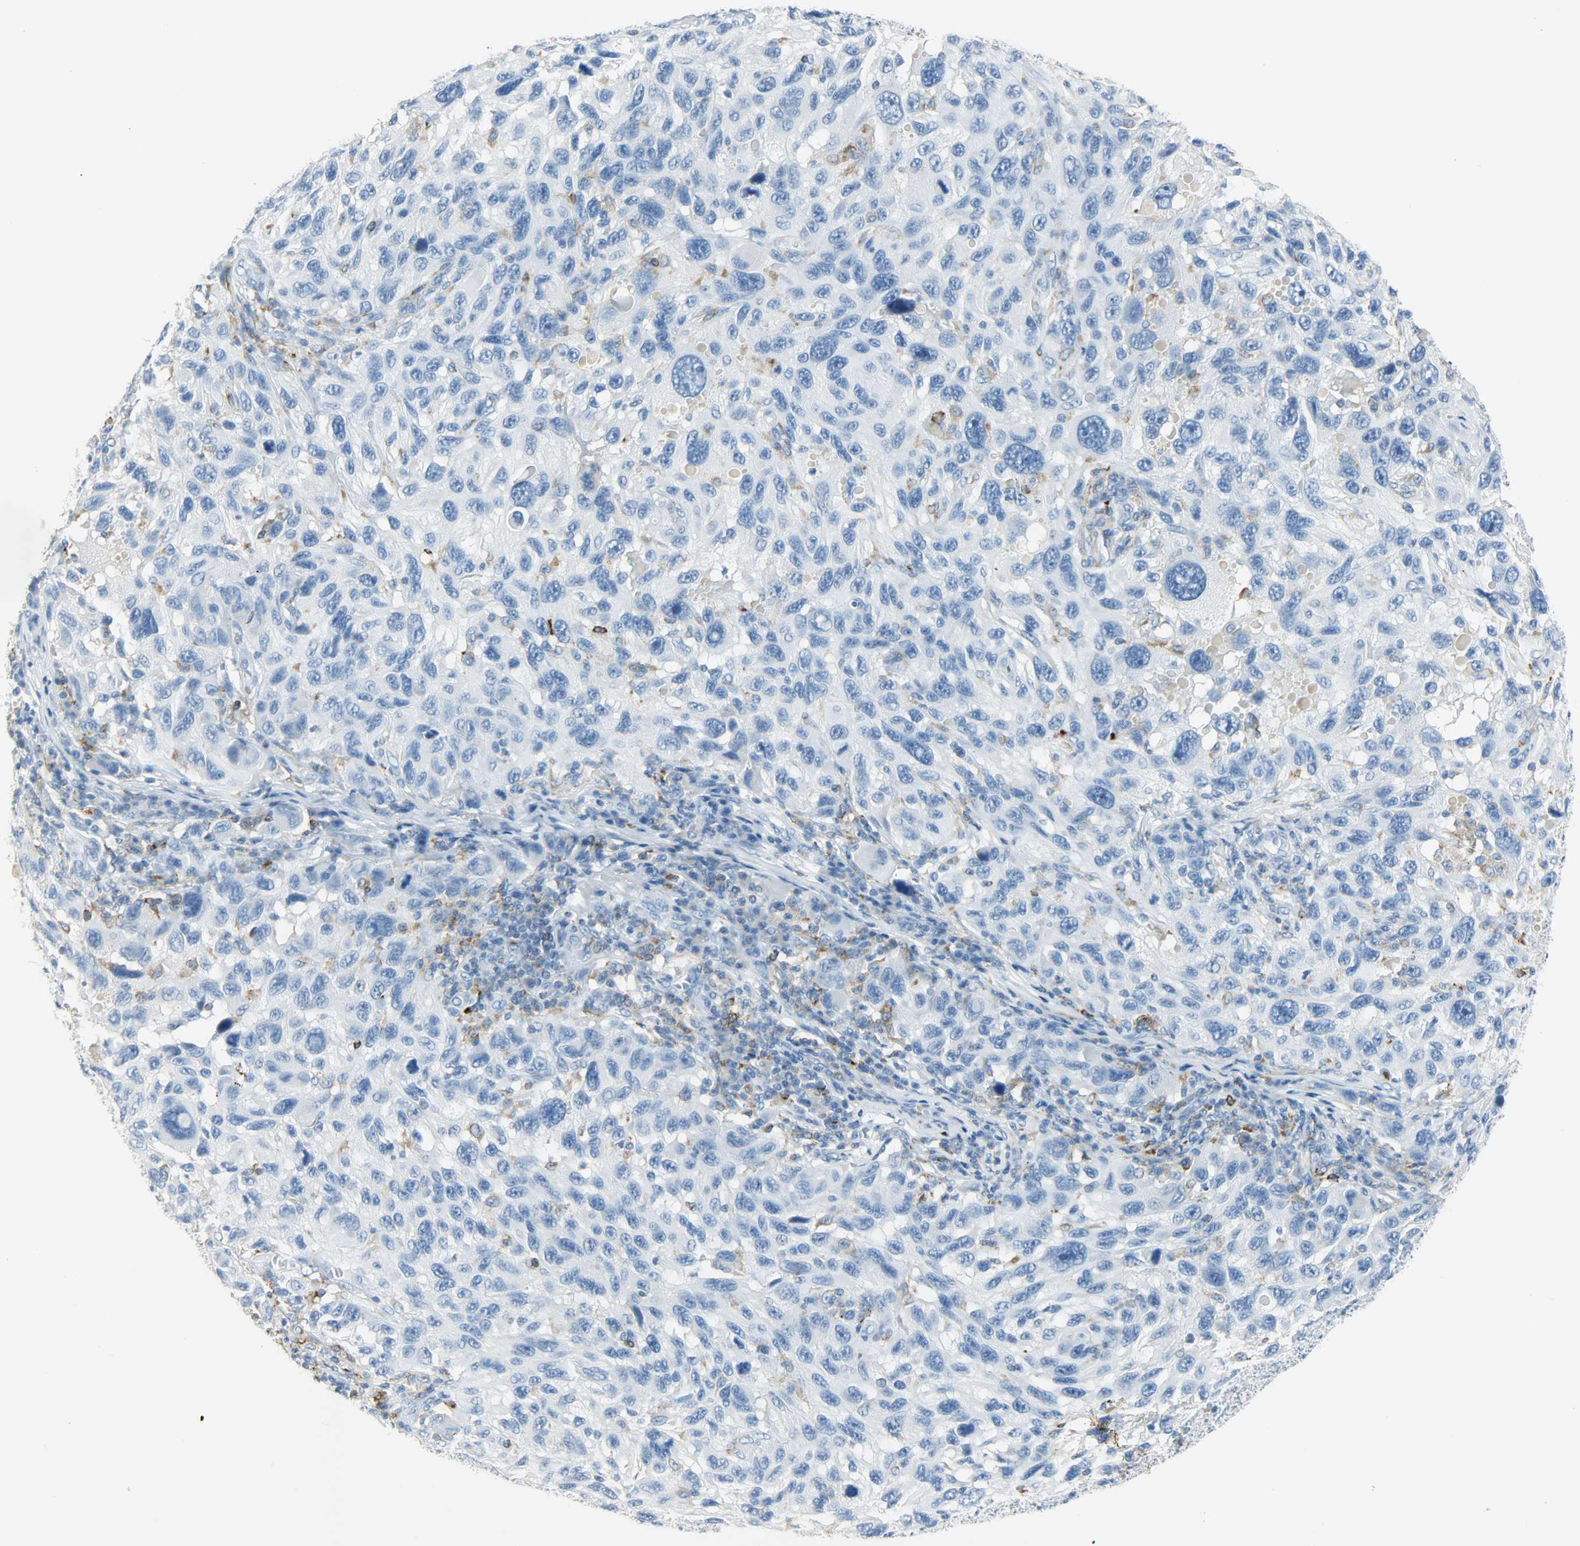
{"staining": {"intensity": "negative", "quantity": "none", "location": "none"}, "tissue": "melanoma", "cell_type": "Tumor cells", "image_type": "cancer", "snomed": [{"axis": "morphology", "description": "Malignant melanoma, NOS"}, {"axis": "topography", "description": "Skin"}], "caption": "Human melanoma stained for a protein using IHC shows no staining in tumor cells.", "gene": "PTPN6", "patient": {"sex": "male", "age": 53}}